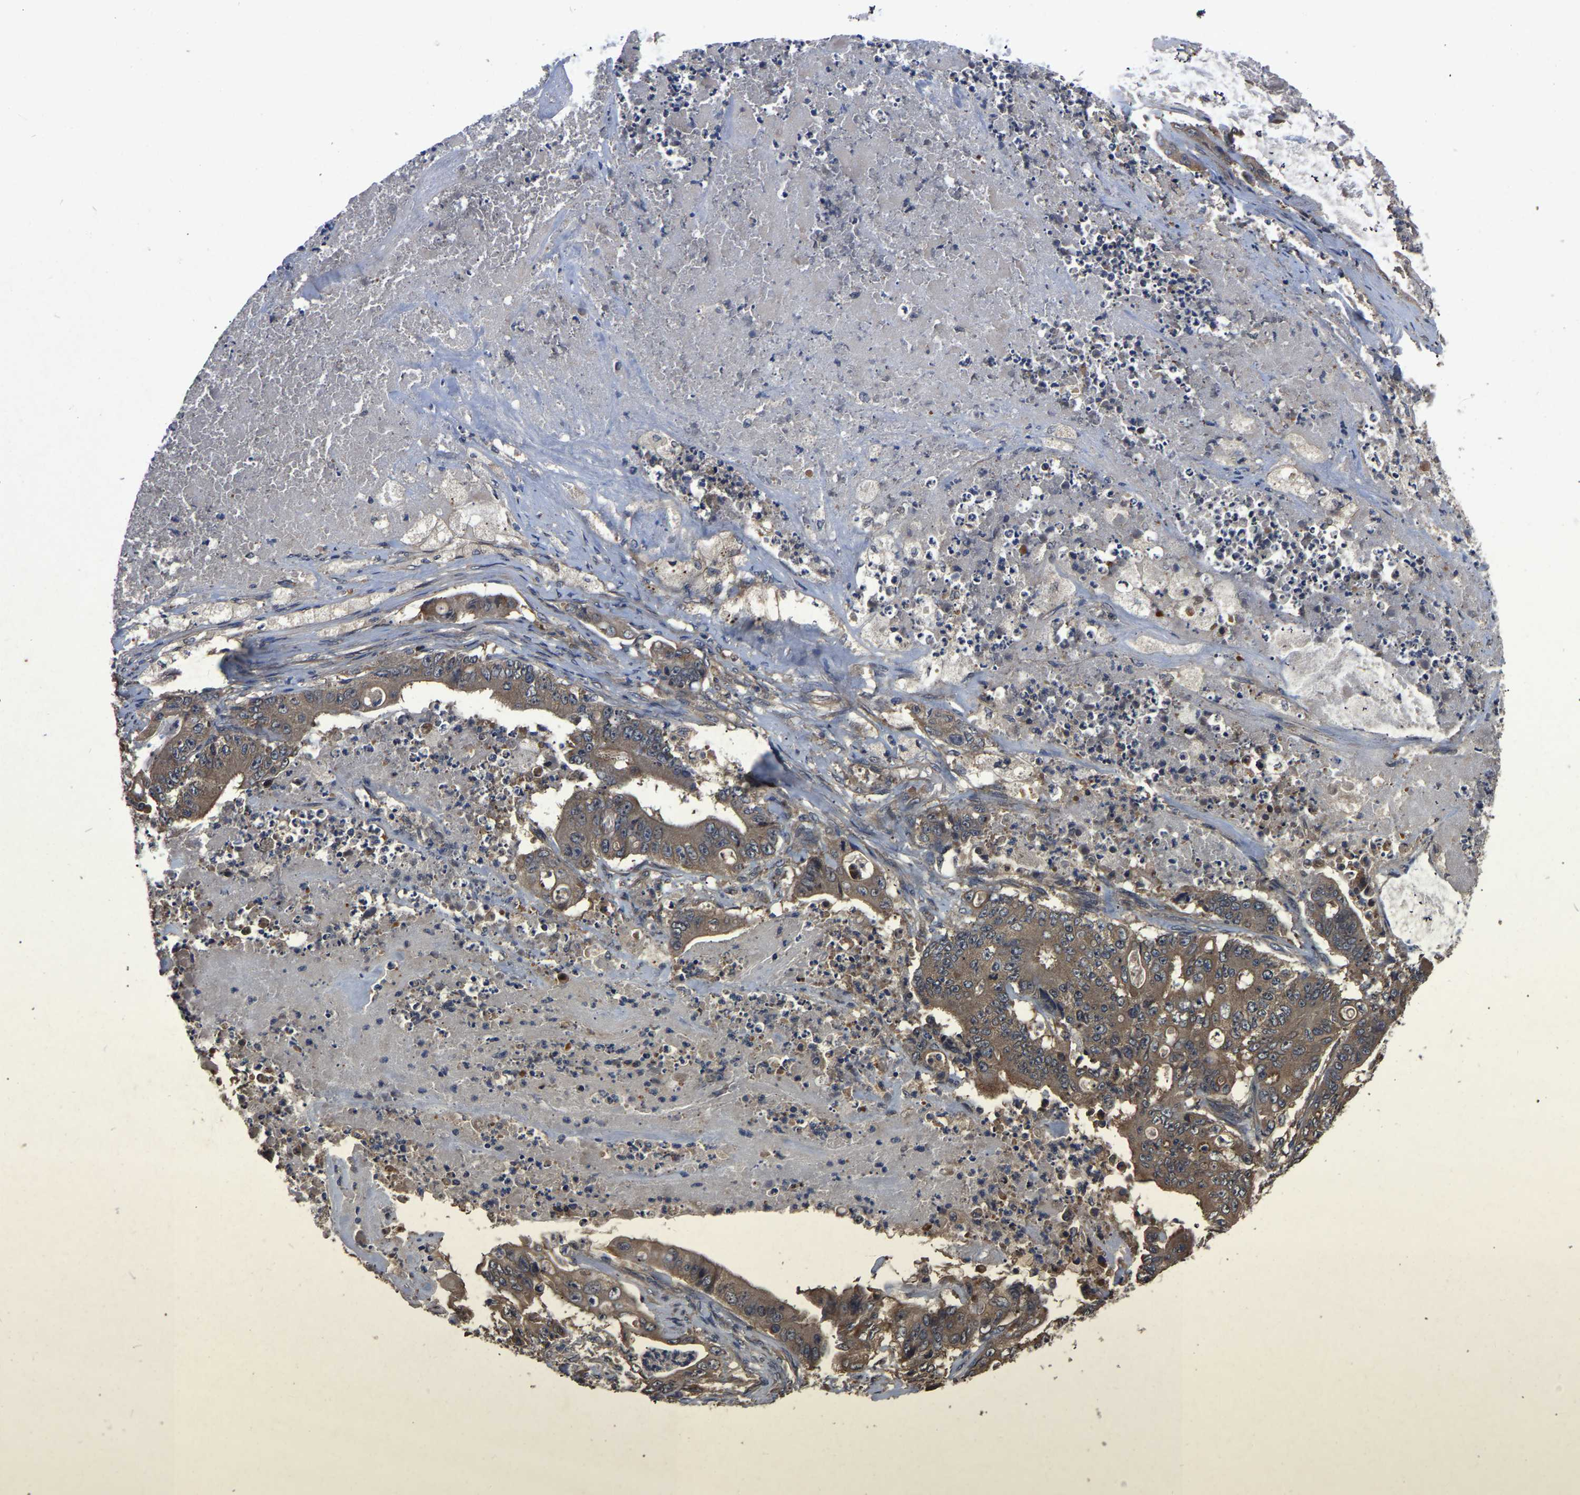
{"staining": {"intensity": "moderate", "quantity": "25%-75%", "location": "cytoplasmic/membranous"}, "tissue": "stomach cancer", "cell_type": "Tumor cells", "image_type": "cancer", "snomed": [{"axis": "morphology", "description": "Adenocarcinoma, NOS"}, {"axis": "topography", "description": "Stomach"}], "caption": "Stomach cancer (adenocarcinoma) tissue displays moderate cytoplasmic/membranous staining in approximately 25%-75% of tumor cells (Brightfield microscopy of DAB IHC at high magnification).", "gene": "CRYZL1", "patient": {"sex": "female", "age": 73}}